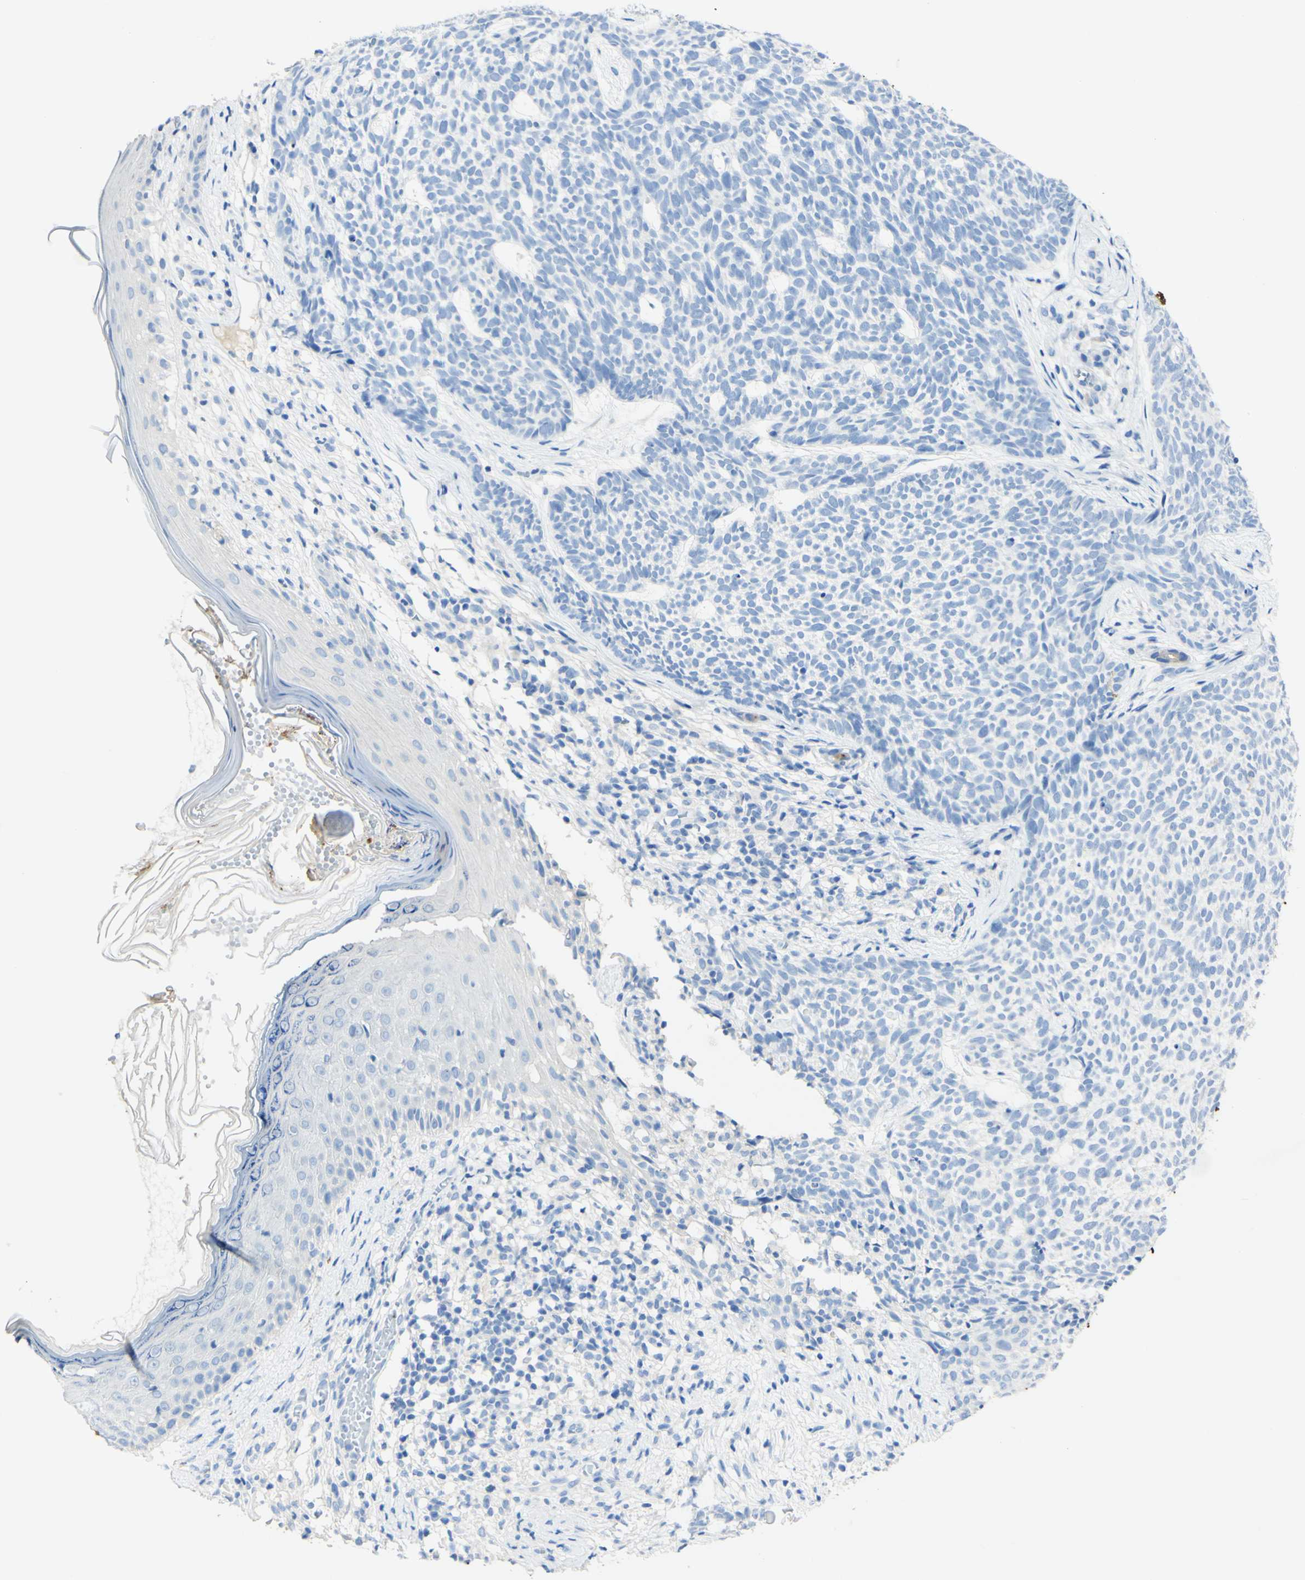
{"staining": {"intensity": "negative", "quantity": "none", "location": "none"}, "tissue": "skin cancer", "cell_type": "Tumor cells", "image_type": "cancer", "snomed": [{"axis": "morphology", "description": "Basal cell carcinoma"}, {"axis": "topography", "description": "Skin"}], "caption": "A histopathology image of skin cancer (basal cell carcinoma) stained for a protein exhibits no brown staining in tumor cells. The staining is performed using DAB (3,3'-diaminobenzidine) brown chromogen with nuclei counter-stained in using hematoxylin.", "gene": "PIGR", "patient": {"sex": "female", "age": 84}}